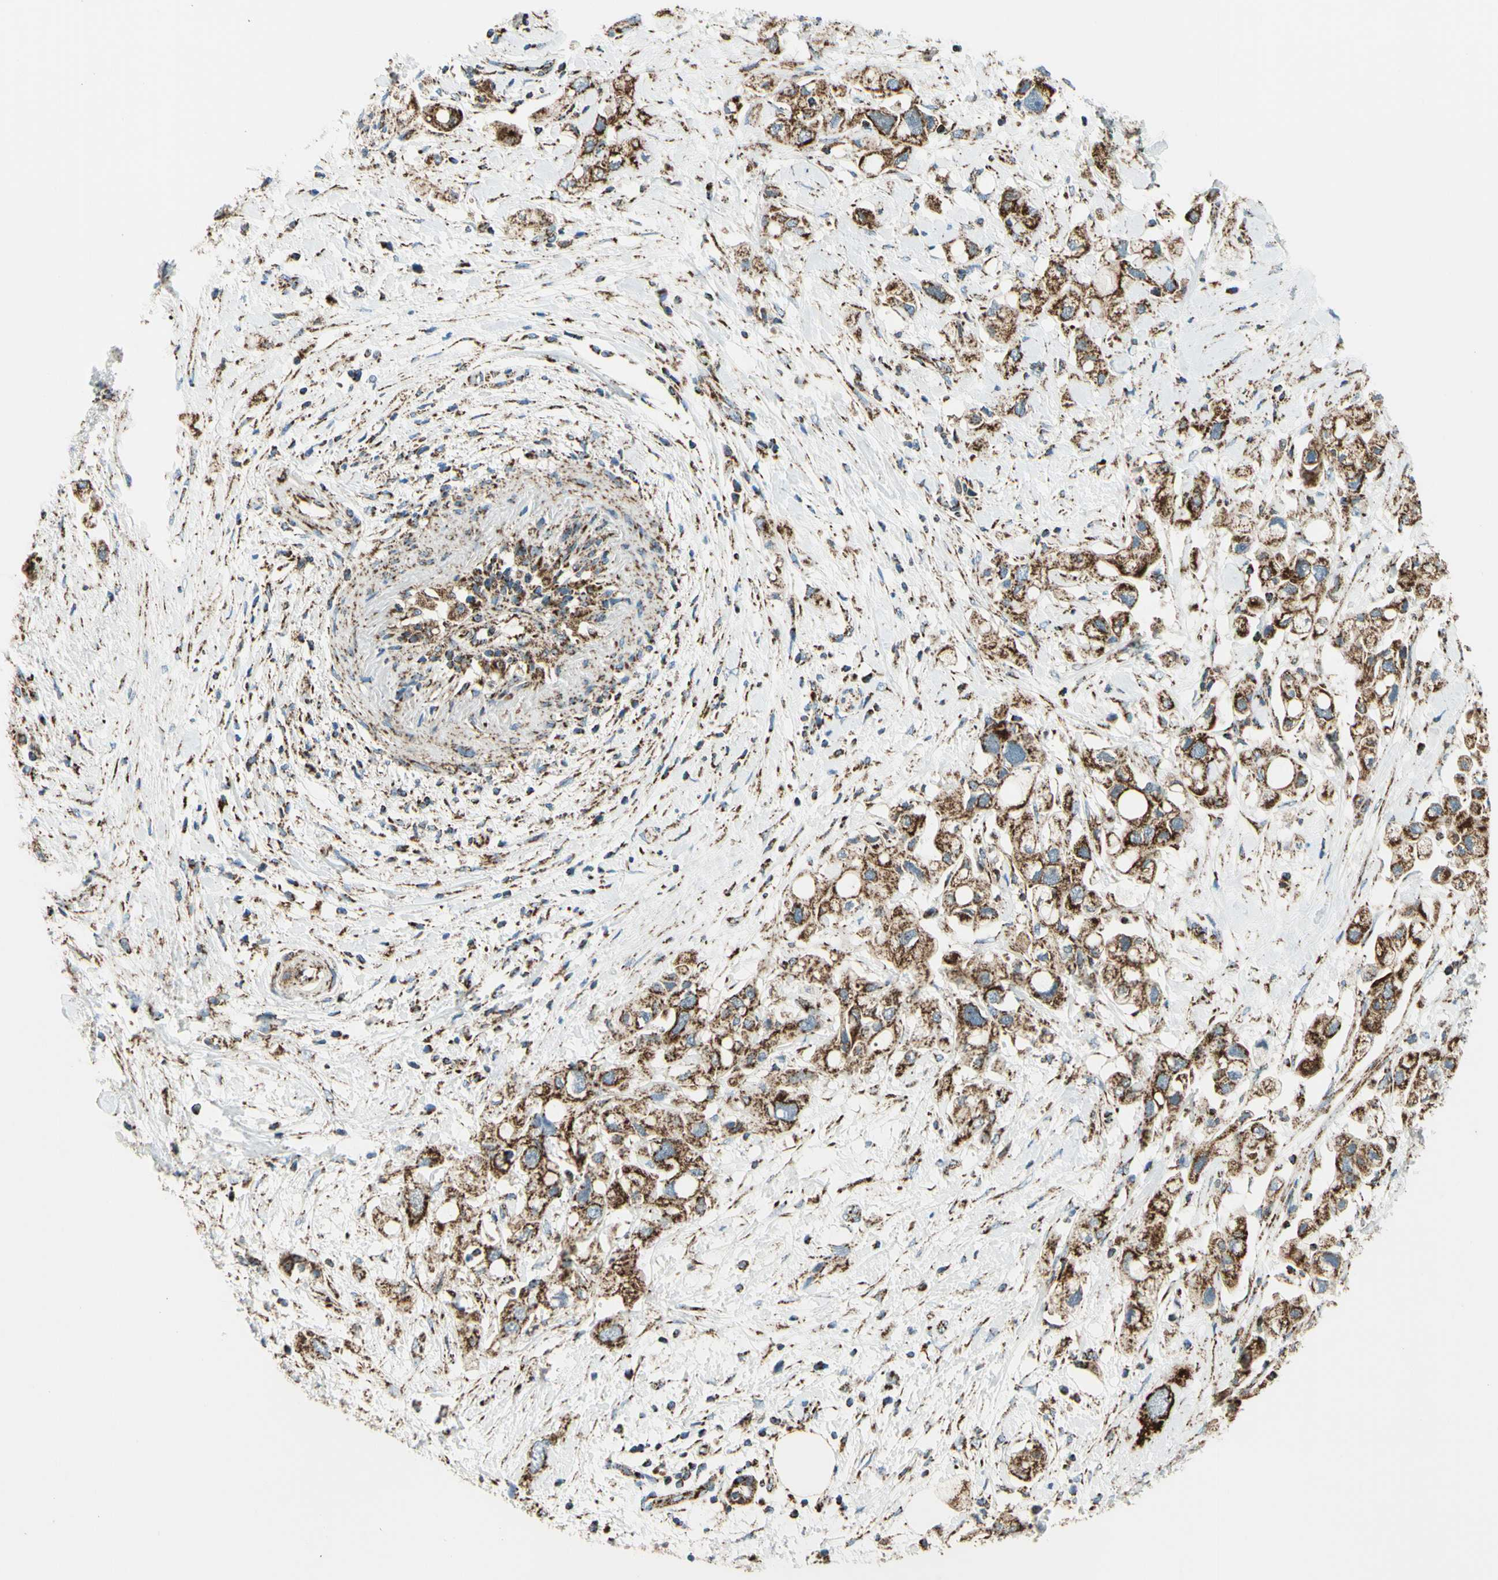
{"staining": {"intensity": "strong", "quantity": ">75%", "location": "cytoplasmic/membranous"}, "tissue": "pancreatic cancer", "cell_type": "Tumor cells", "image_type": "cancer", "snomed": [{"axis": "morphology", "description": "Adenocarcinoma, NOS"}, {"axis": "topography", "description": "Pancreas"}], "caption": "Immunohistochemical staining of pancreatic cancer (adenocarcinoma) demonstrates high levels of strong cytoplasmic/membranous staining in about >75% of tumor cells.", "gene": "MAVS", "patient": {"sex": "female", "age": 56}}